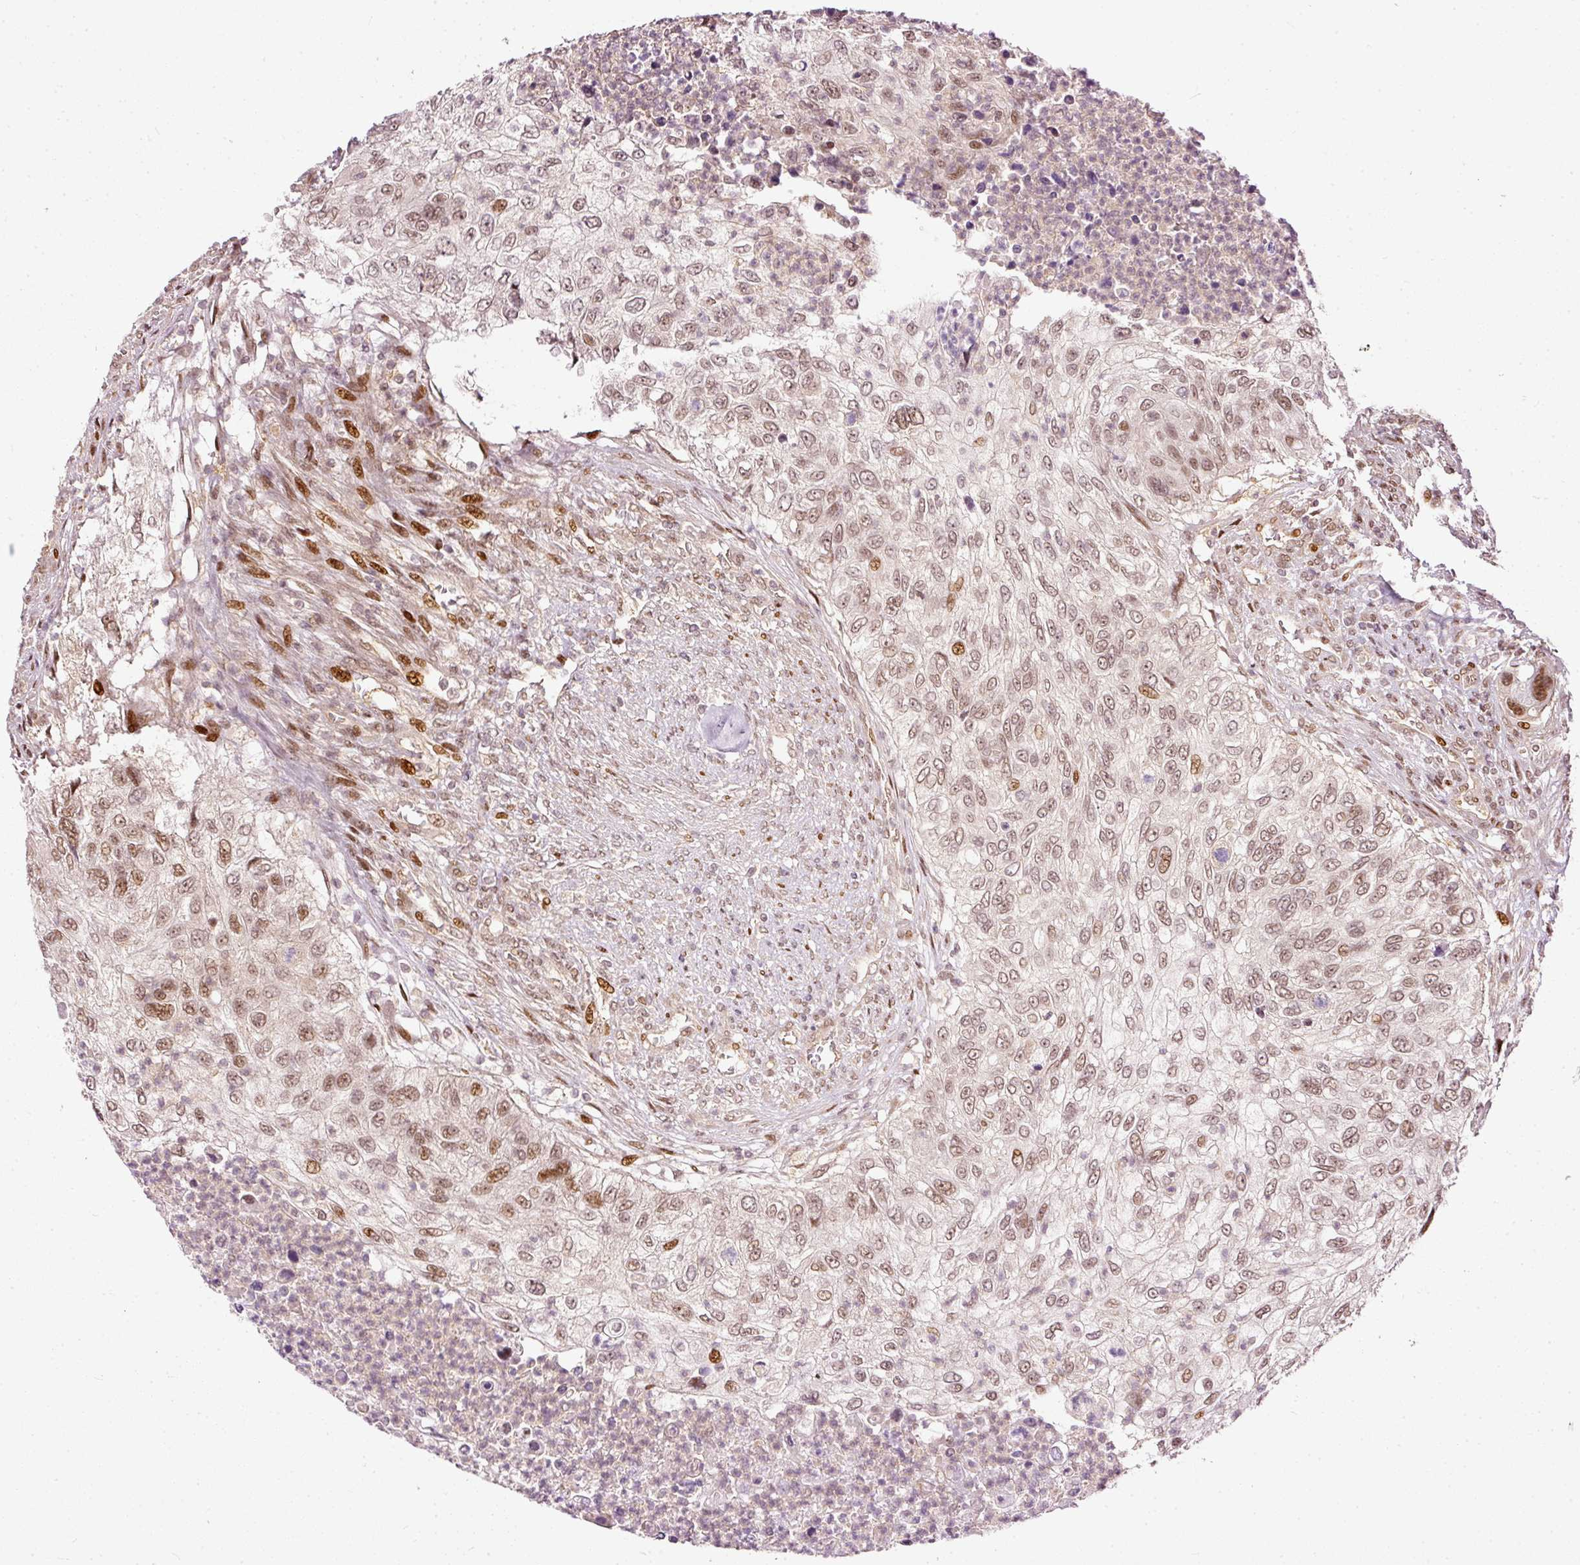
{"staining": {"intensity": "moderate", "quantity": ">75%", "location": "nuclear"}, "tissue": "urothelial cancer", "cell_type": "Tumor cells", "image_type": "cancer", "snomed": [{"axis": "morphology", "description": "Urothelial carcinoma, High grade"}, {"axis": "topography", "description": "Urinary bladder"}], "caption": "Human urothelial carcinoma (high-grade) stained for a protein (brown) exhibits moderate nuclear positive expression in approximately >75% of tumor cells.", "gene": "ZNF778", "patient": {"sex": "female", "age": 60}}